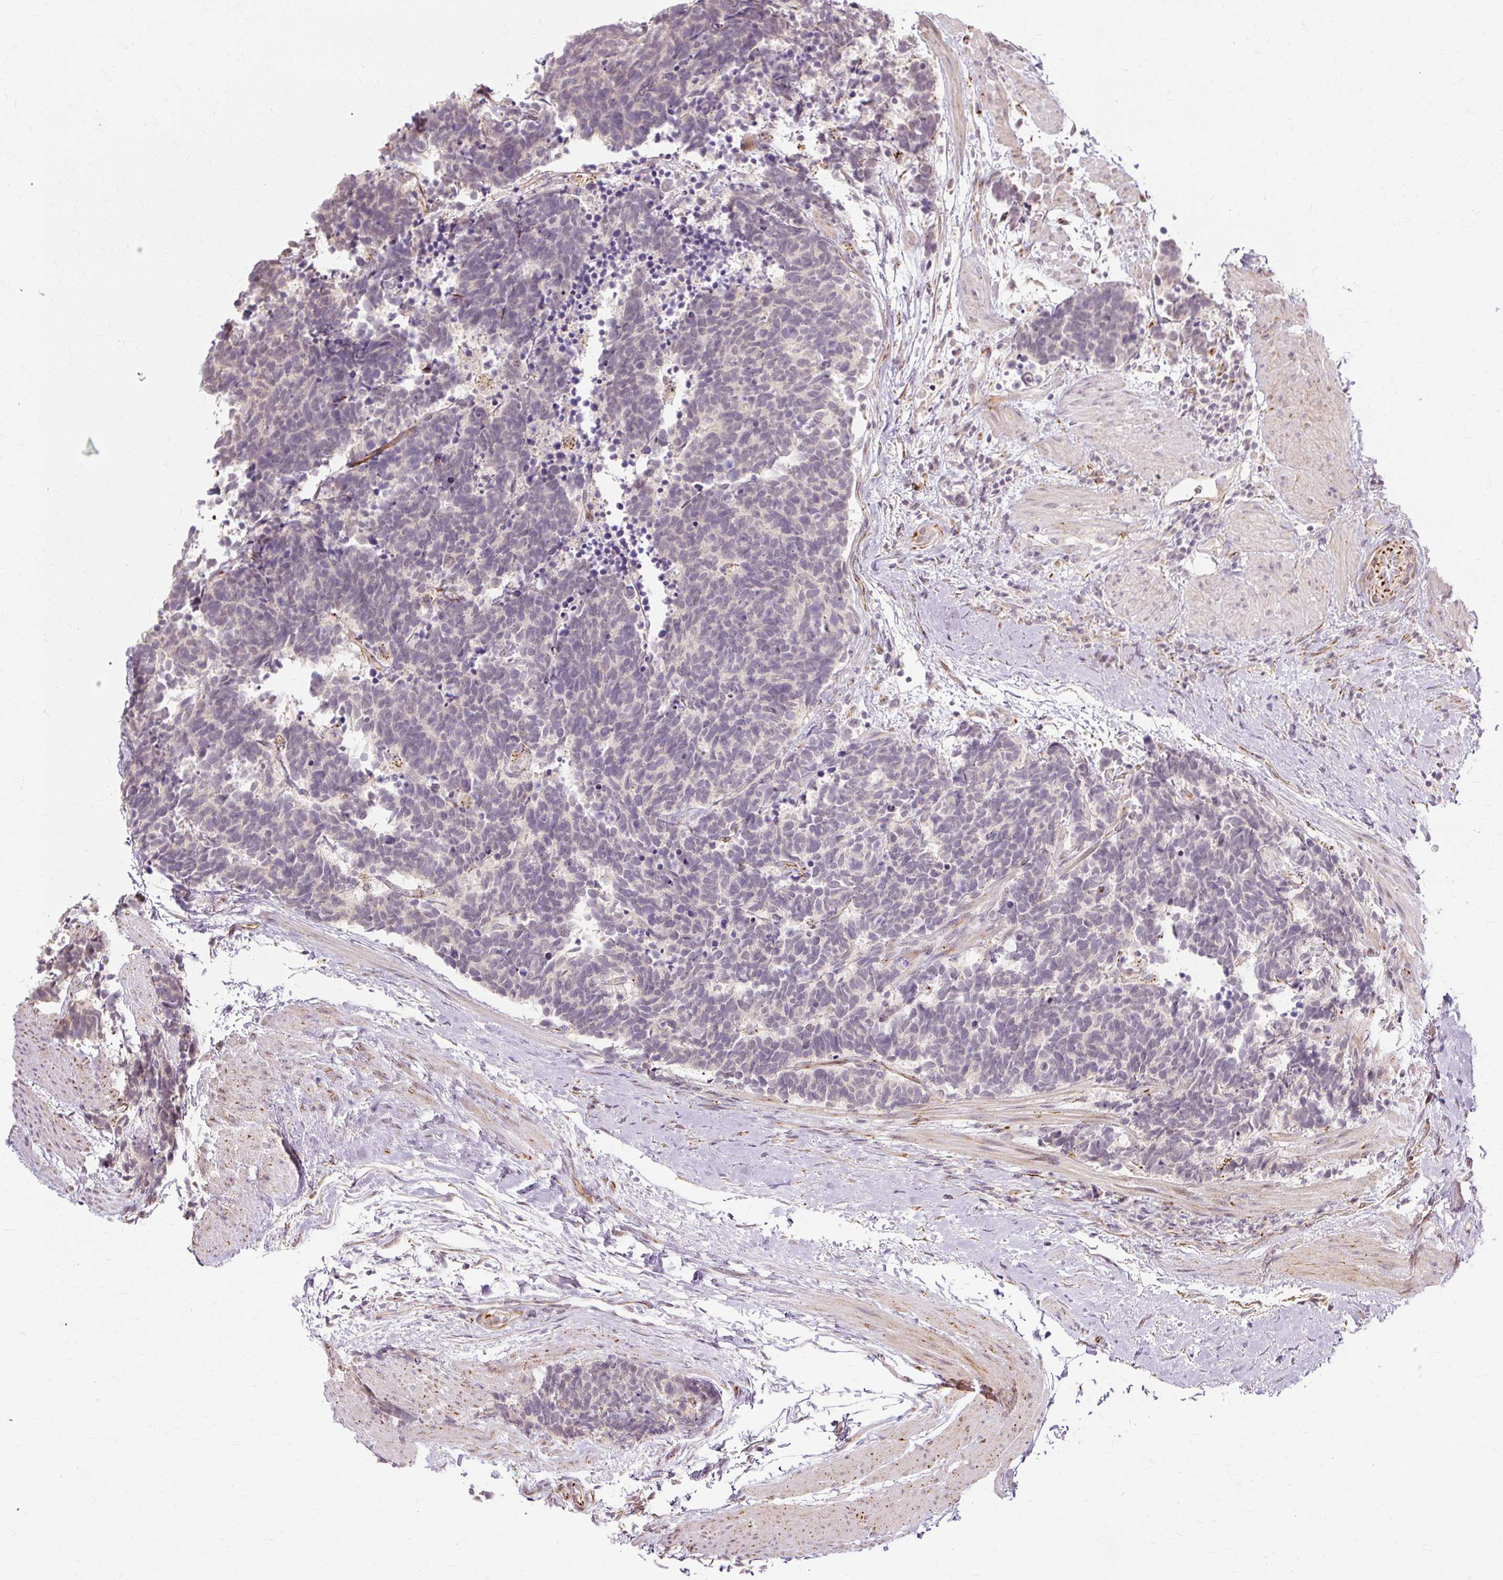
{"staining": {"intensity": "negative", "quantity": "none", "location": "none"}, "tissue": "carcinoid", "cell_type": "Tumor cells", "image_type": "cancer", "snomed": [{"axis": "morphology", "description": "Carcinoid, malignant, NOS"}, {"axis": "topography", "description": "Colon"}], "caption": "The IHC micrograph has no significant positivity in tumor cells of malignant carcinoid tissue.", "gene": "MMACHC", "patient": {"sex": "female", "age": 52}}